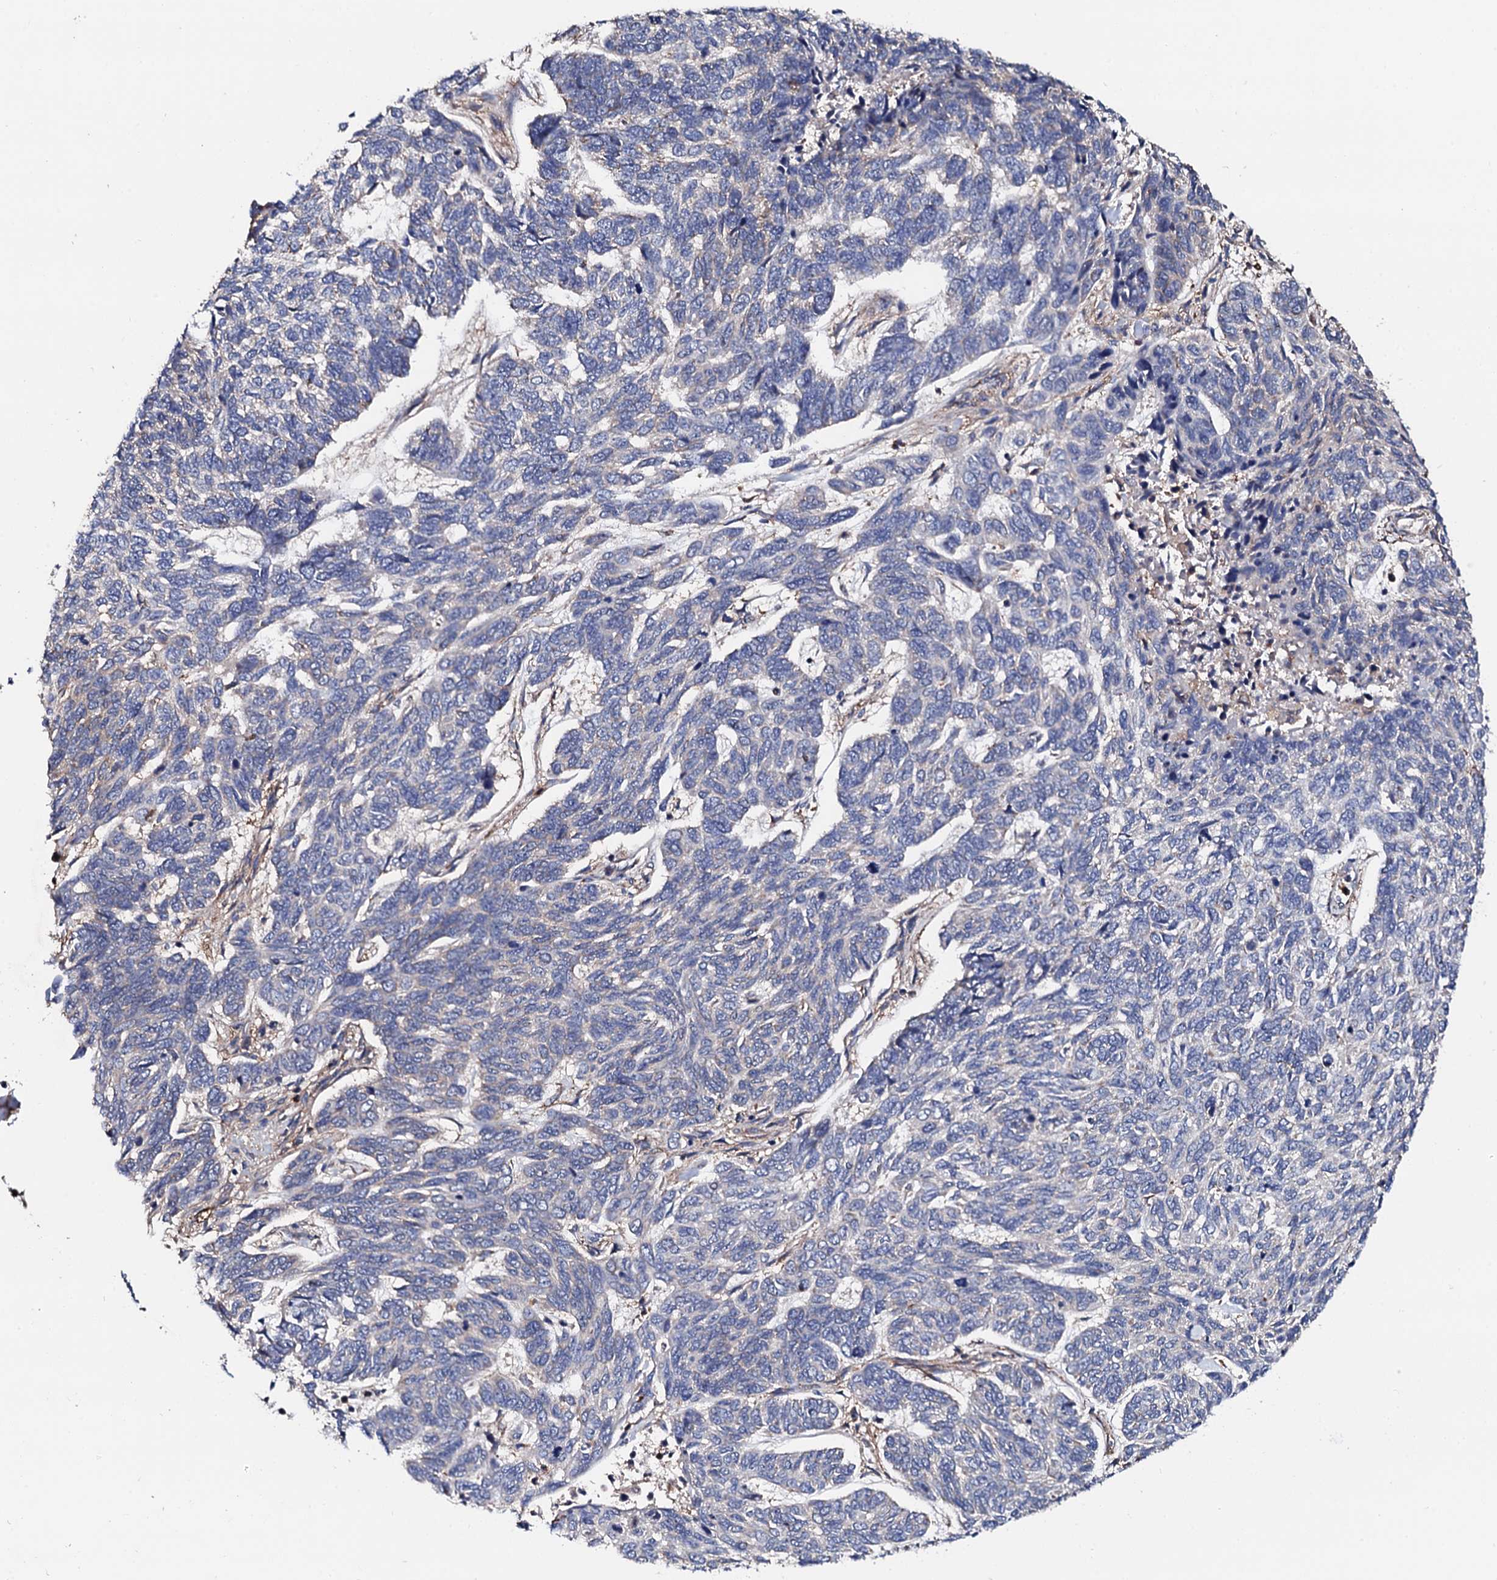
{"staining": {"intensity": "negative", "quantity": "none", "location": "none"}, "tissue": "skin cancer", "cell_type": "Tumor cells", "image_type": "cancer", "snomed": [{"axis": "morphology", "description": "Basal cell carcinoma"}, {"axis": "topography", "description": "Skin"}], "caption": "Tumor cells show no significant staining in skin cancer.", "gene": "EDC3", "patient": {"sex": "female", "age": 65}}